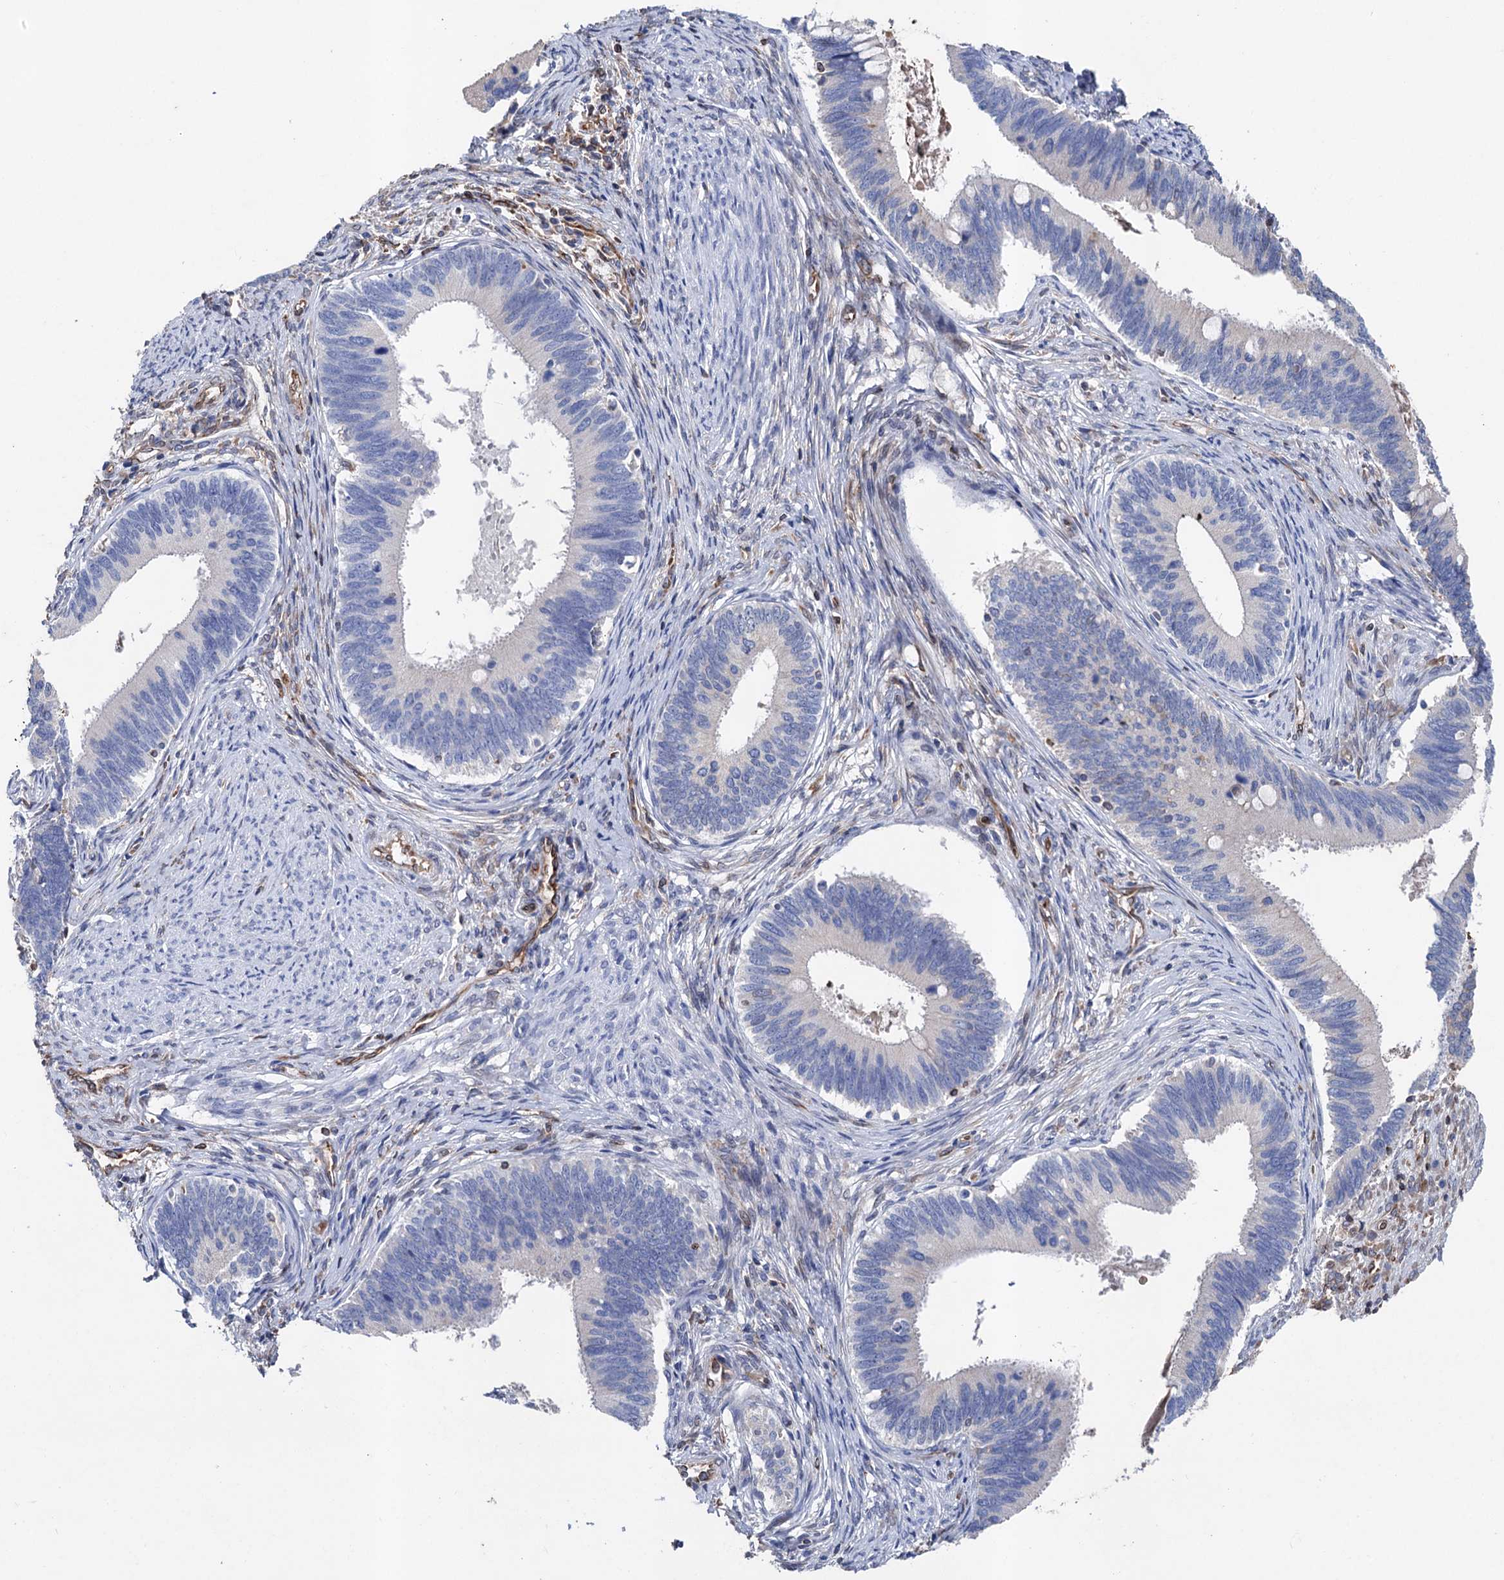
{"staining": {"intensity": "negative", "quantity": "none", "location": "none"}, "tissue": "cervical cancer", "cell_type": "Tumor cells", "image_type": "cancer", "snomed": [{"axis": "morphology", "description": "Adenocarcinoma, NOS"}, {"axis": "topography", "description": "Cervix"}], "caption": "This is an immunohistochemistry histopathology image of adenocarcinoma (cervical). There is no positivity in tumor cells.", "gene": "STING1", "patient": {"sex": "female", "age": 42}}